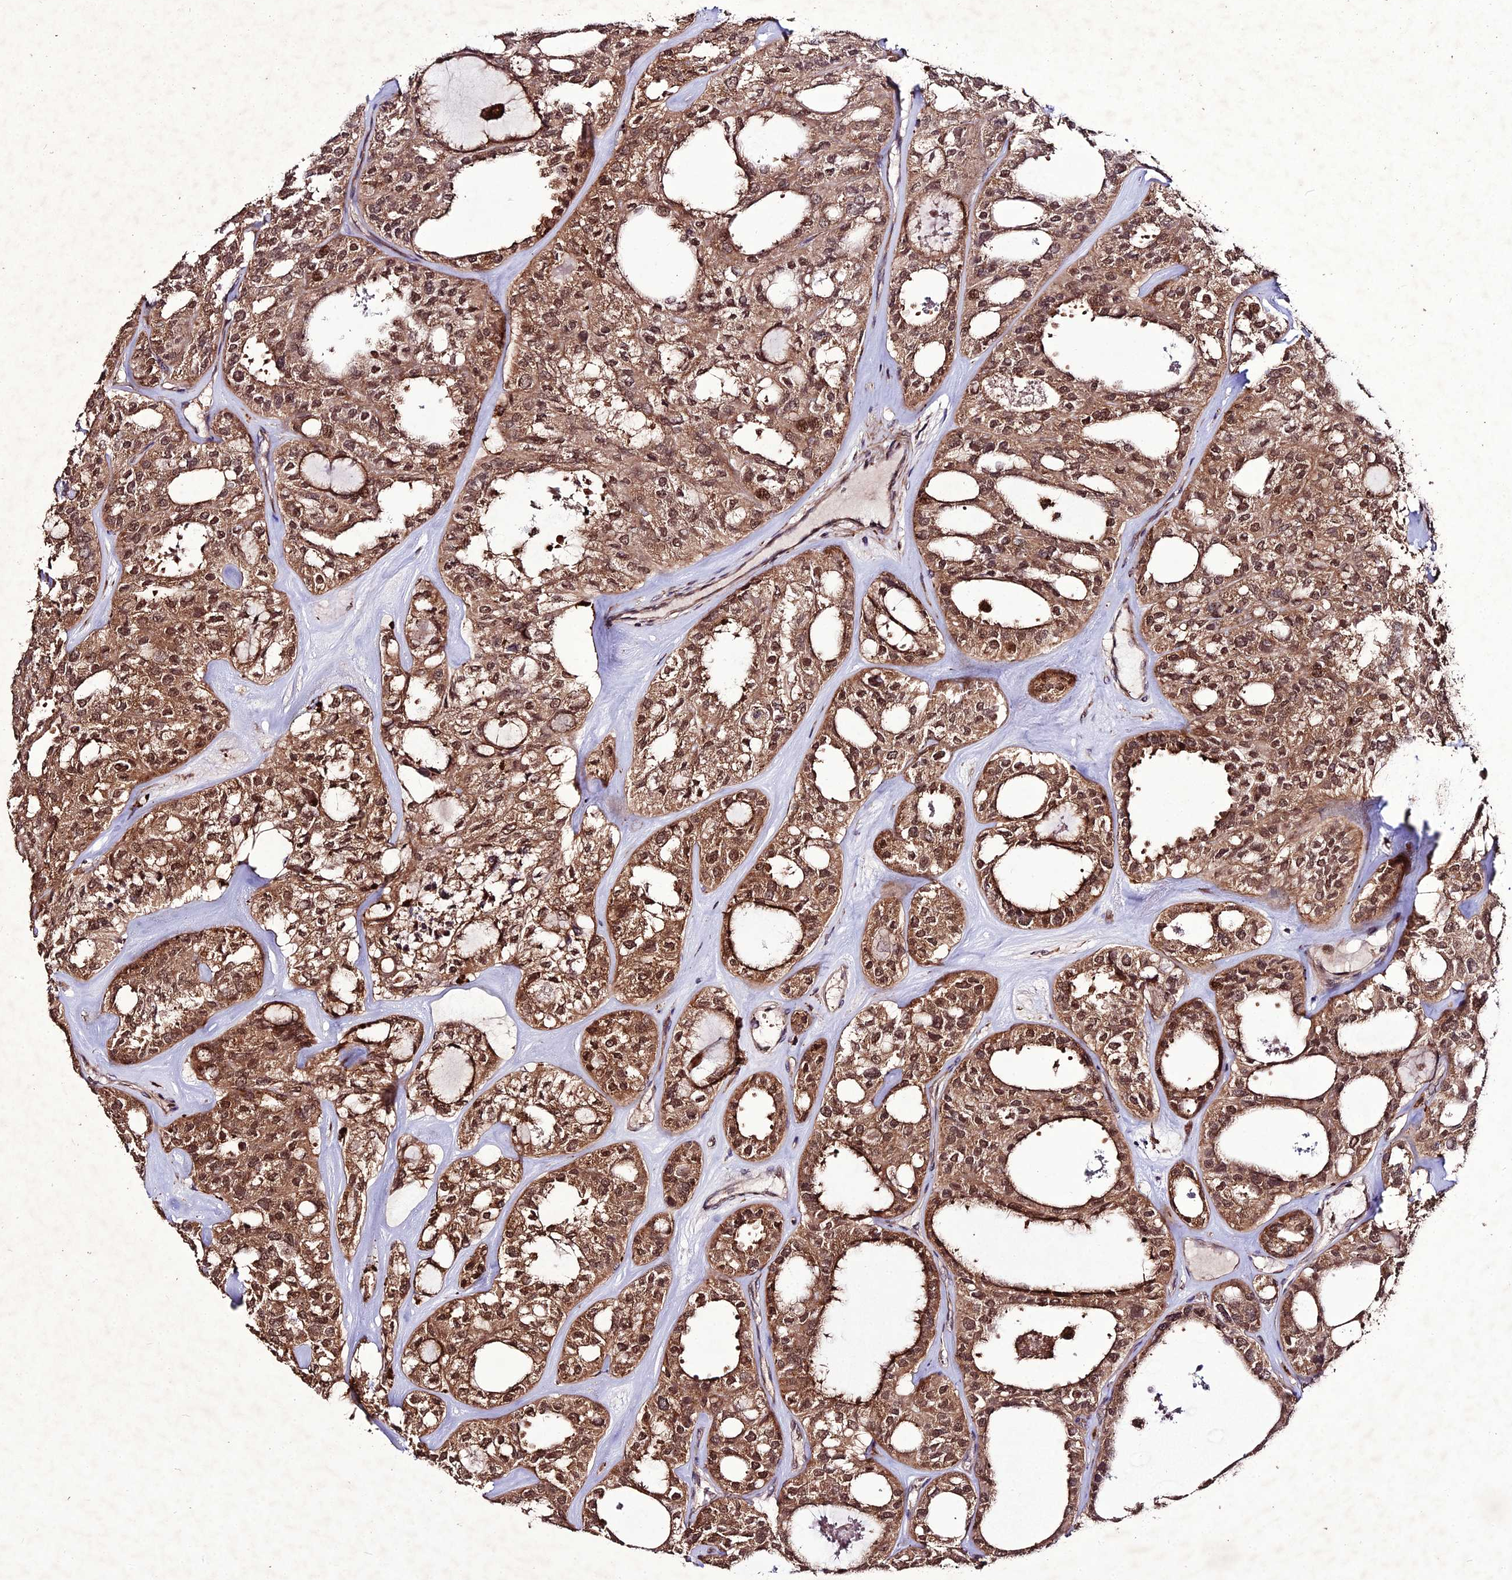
{"staining": {"intensity": "moderate", "quantity": ">75%", "location": "cytoplasmic/membranous,nuclear"}, "tissue": "thyroid cancer", "cell_type": "Tumor cells", "image_type": "cancer", "snomed": [{"axis": "morphology", "description": "Follicular adenoma carcinoma, NOS"}, {"axis": "topography", "description": "Thyroid gland"}], "caption": "This is a photomicrograph of immunohistochemistry (IHC) staining of thyroid cancer (follicular adenoma carcinoma), which shows moderate staining in the cytoplasmic/membranous and nuclear of tumor cells.", "gene": "ZNF766", "patient": {"sex": "male", "age": 75}}